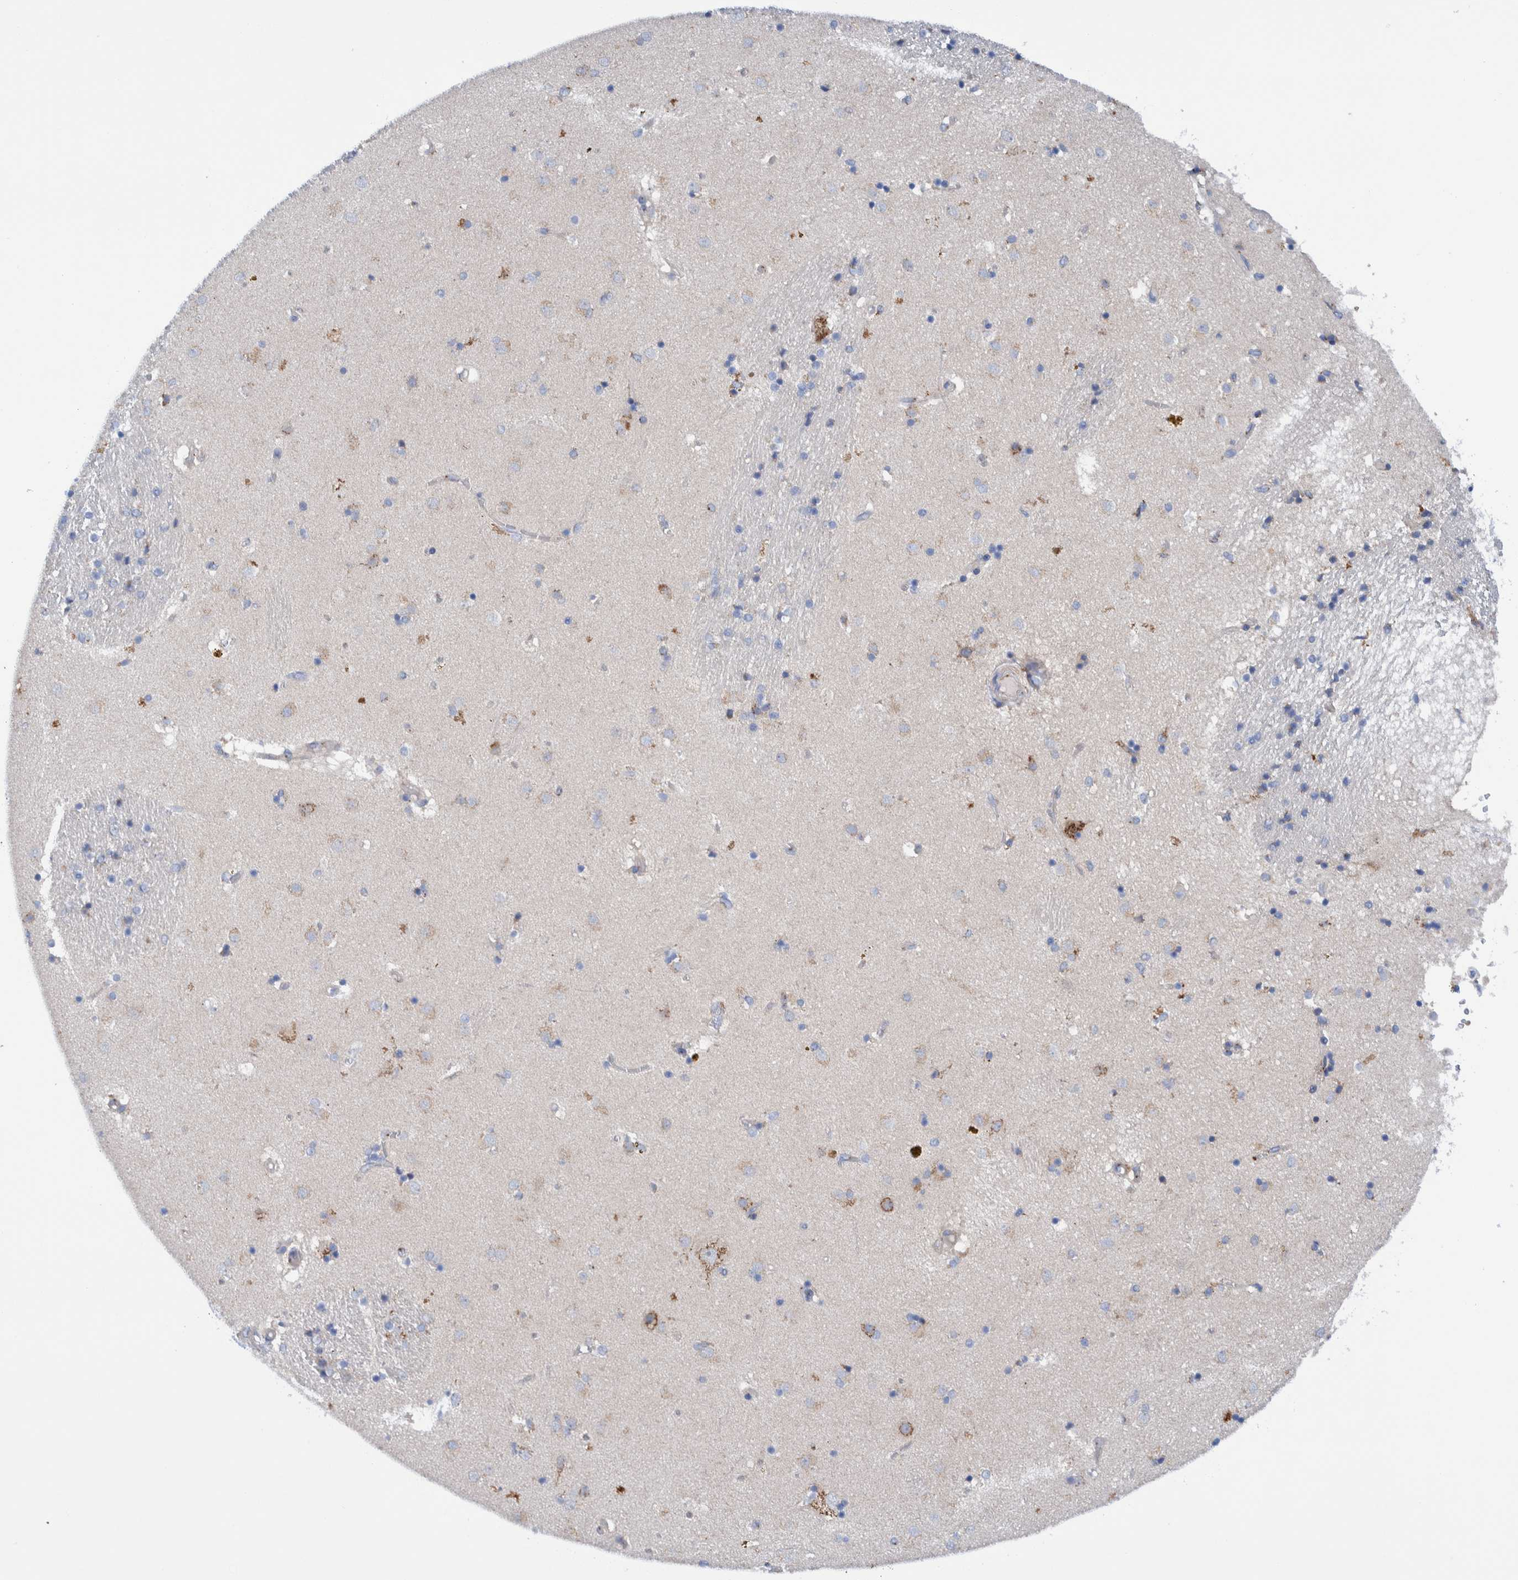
{"staining": {"intensity": "weak", "quantity": "<25%", "location": "cytoplasmic/membranous"}, "tissue": "caudate", "cell_type": "Glial cells", "image_type": "normal", "snomed": [{"axis": "morphology", "description": "Normal tissue, NOS"}, {"axis": "topography", "description": "Lateral ventricle wall"}], "caption": "Glial cells are negative for brown protein staining in normal caudate.", "gene": "TRIM58", "patient": {"sex": "male", "age": 70}}